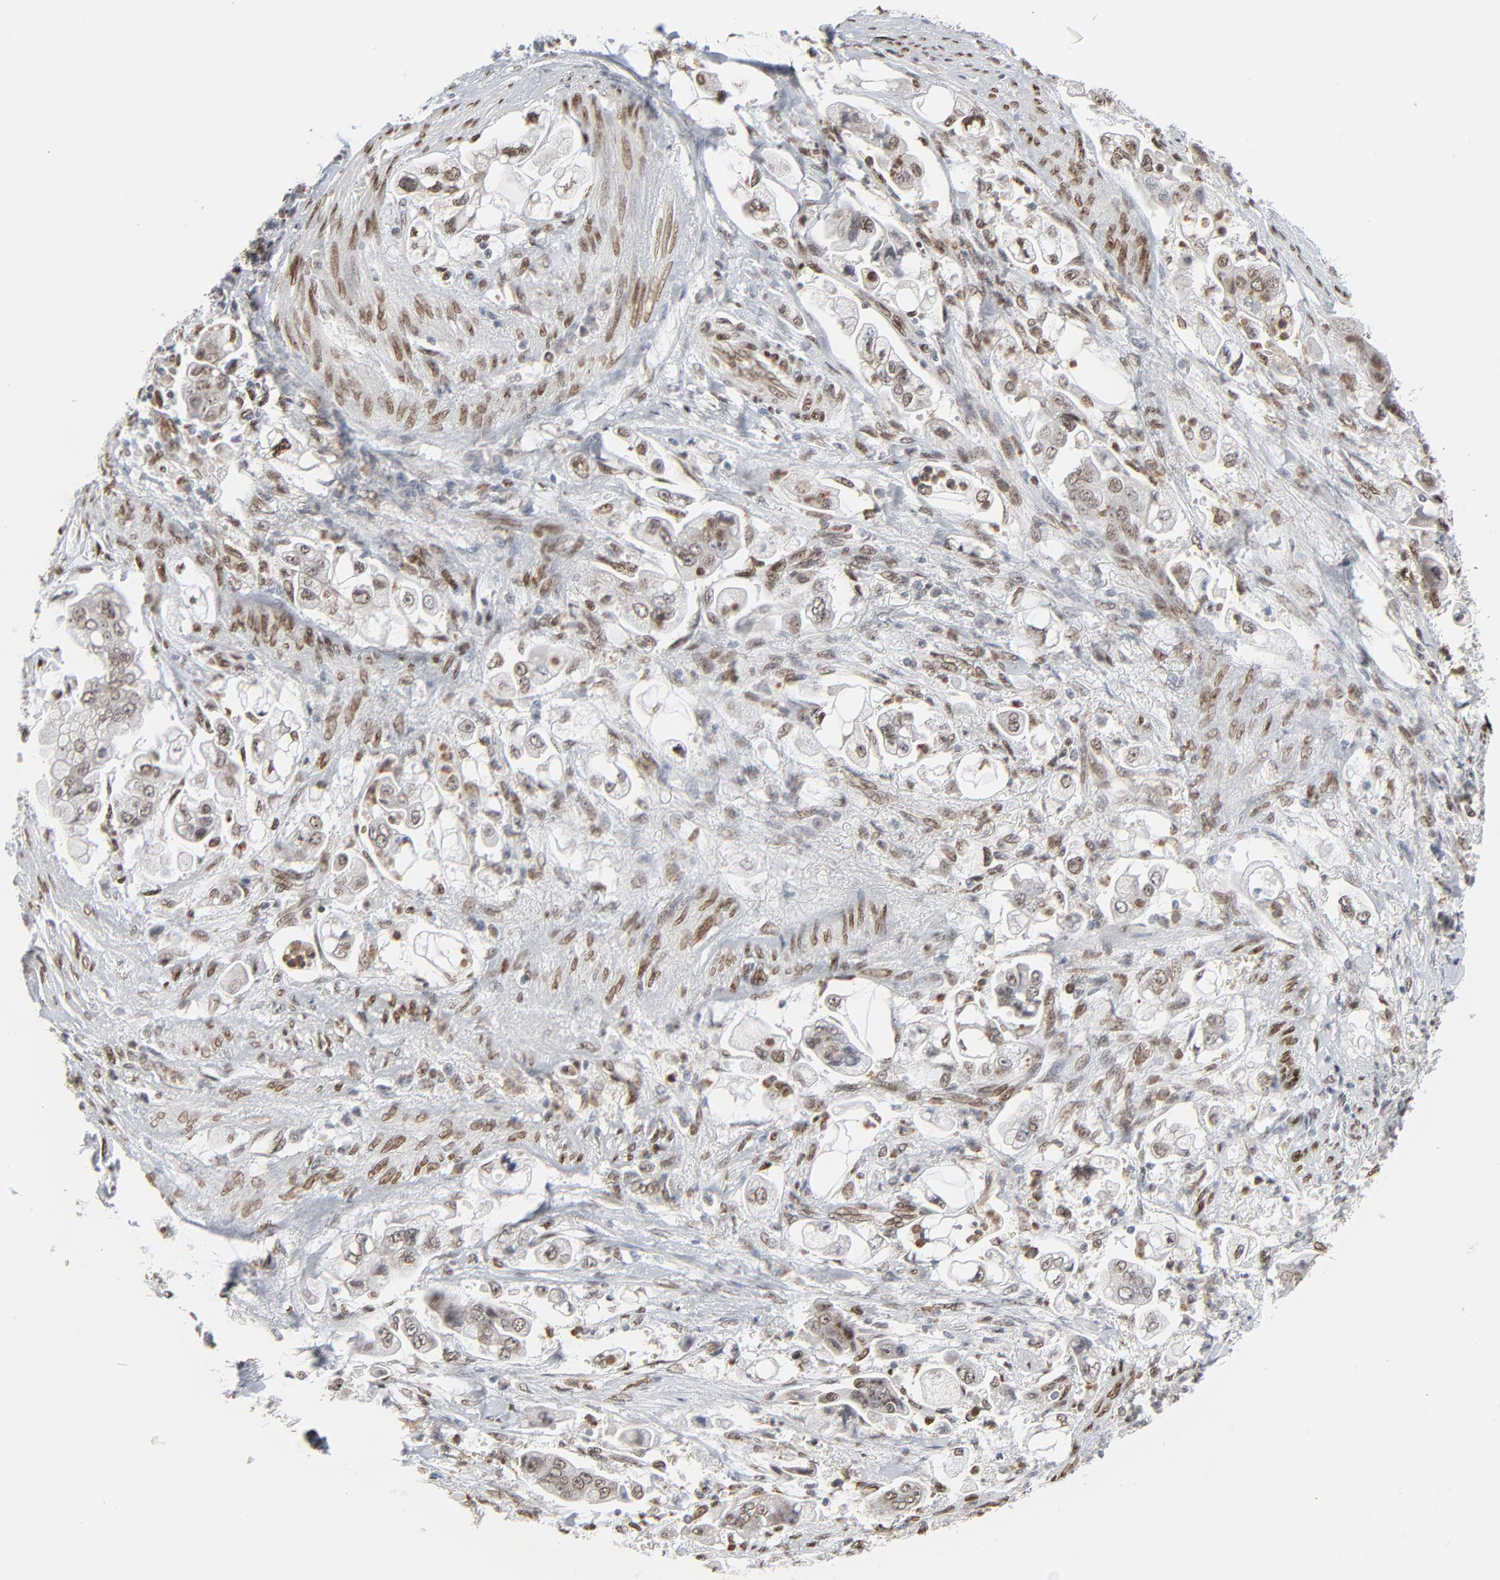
{"staining": {"intensity": "moderate", "quantity": ">75%", "location": "nuclear"}, "tissue": "stomach cancer", "cell_type": "Tumor cells", "image_type": "cancer", "snomed": [{"axis": "morphology", "description": "Adenocarcinoma, NOS"}, {"axis": "topography", "description": "Stomach"}], "caption": "Moderate nuclear protein expression is identified in approximately >75% of tumor cells in stomach adenocarcinoma.", "gene": "CUX1", "patient": {"sex": "male", "age": 62}}